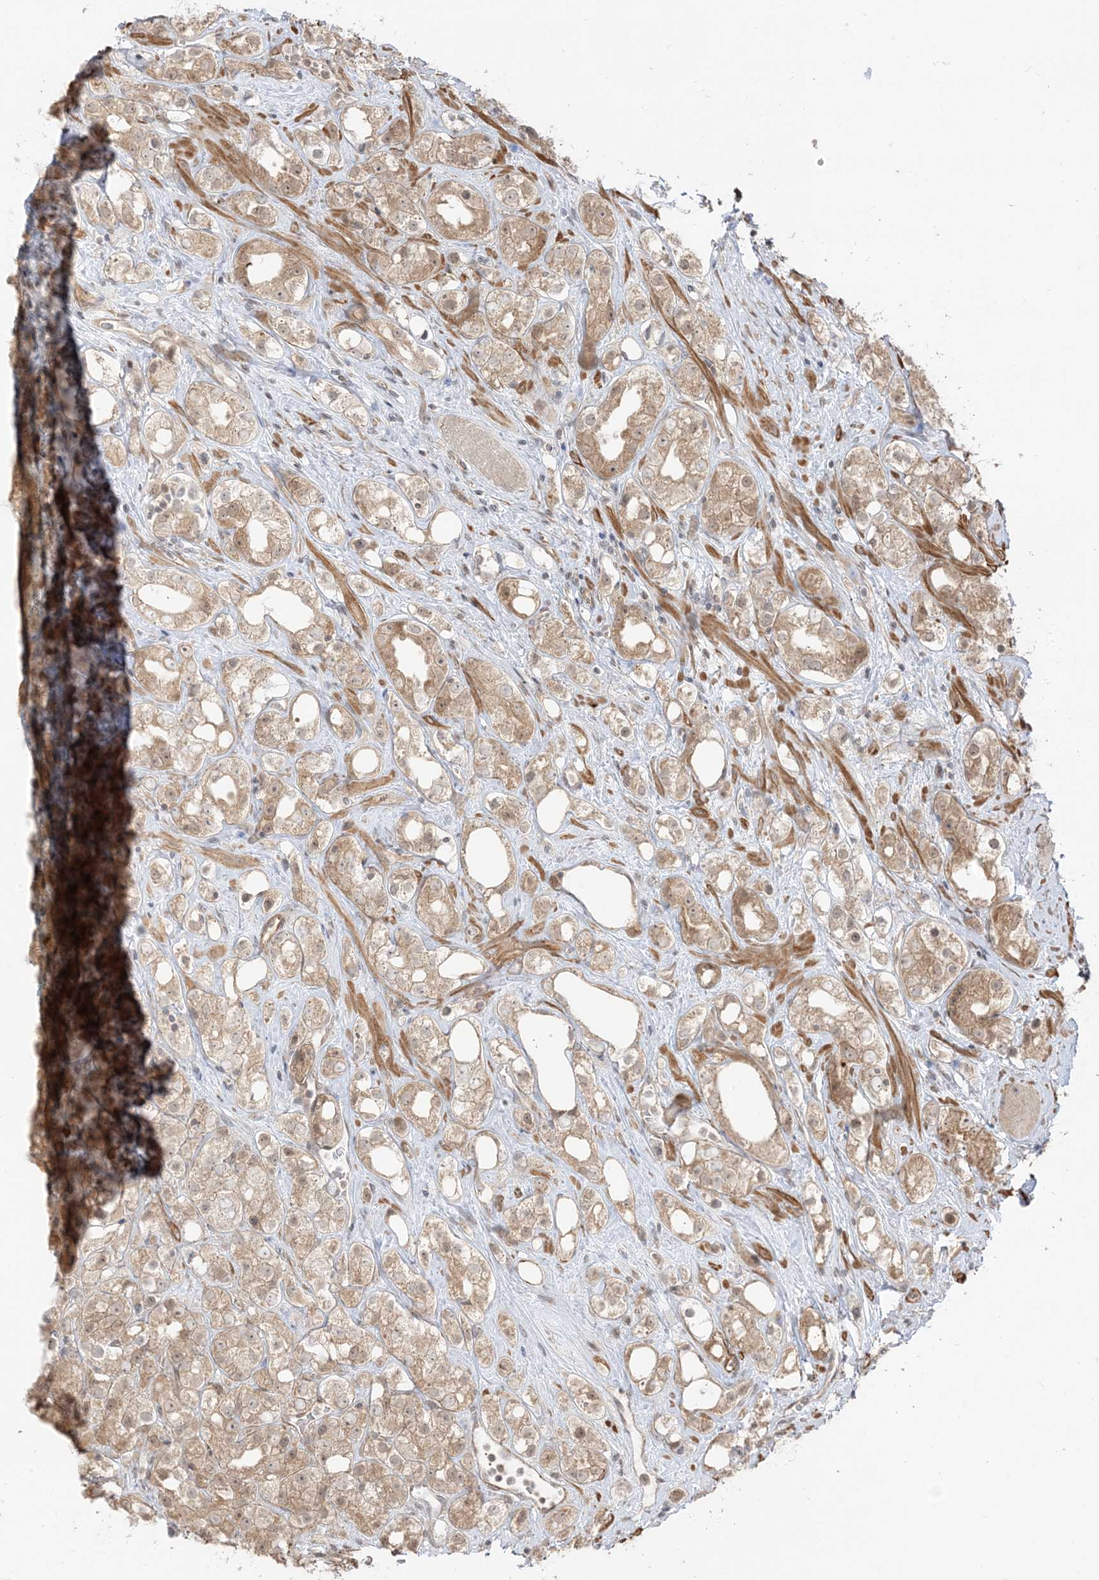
{"staining": {"intensity": "weak", "quantity": "25%-75%", "location": "cytoplasmic/membranous"}, "tissue": "prostate cancer", "cell_type": "Tumor cells", "image_type": "cancer", "snomed": [{"axis": "morphology", "description": "Adenocarcinoma, NOS"}, {"axis": "topography", "description": "Prostate"}], "caption": "Immunohistochemistry image of neoplastic tissue: human adenocarcinoma (prostate) stained using immunohistochemistry reveals low levels of weak protein expression localized specifically in the cytoplasmic/membranous of tumor cells, appearing as a cytoplasmic/membranous brown color.", "gene": "TBCC", "patient": {"sex": "male", "age": 79}}